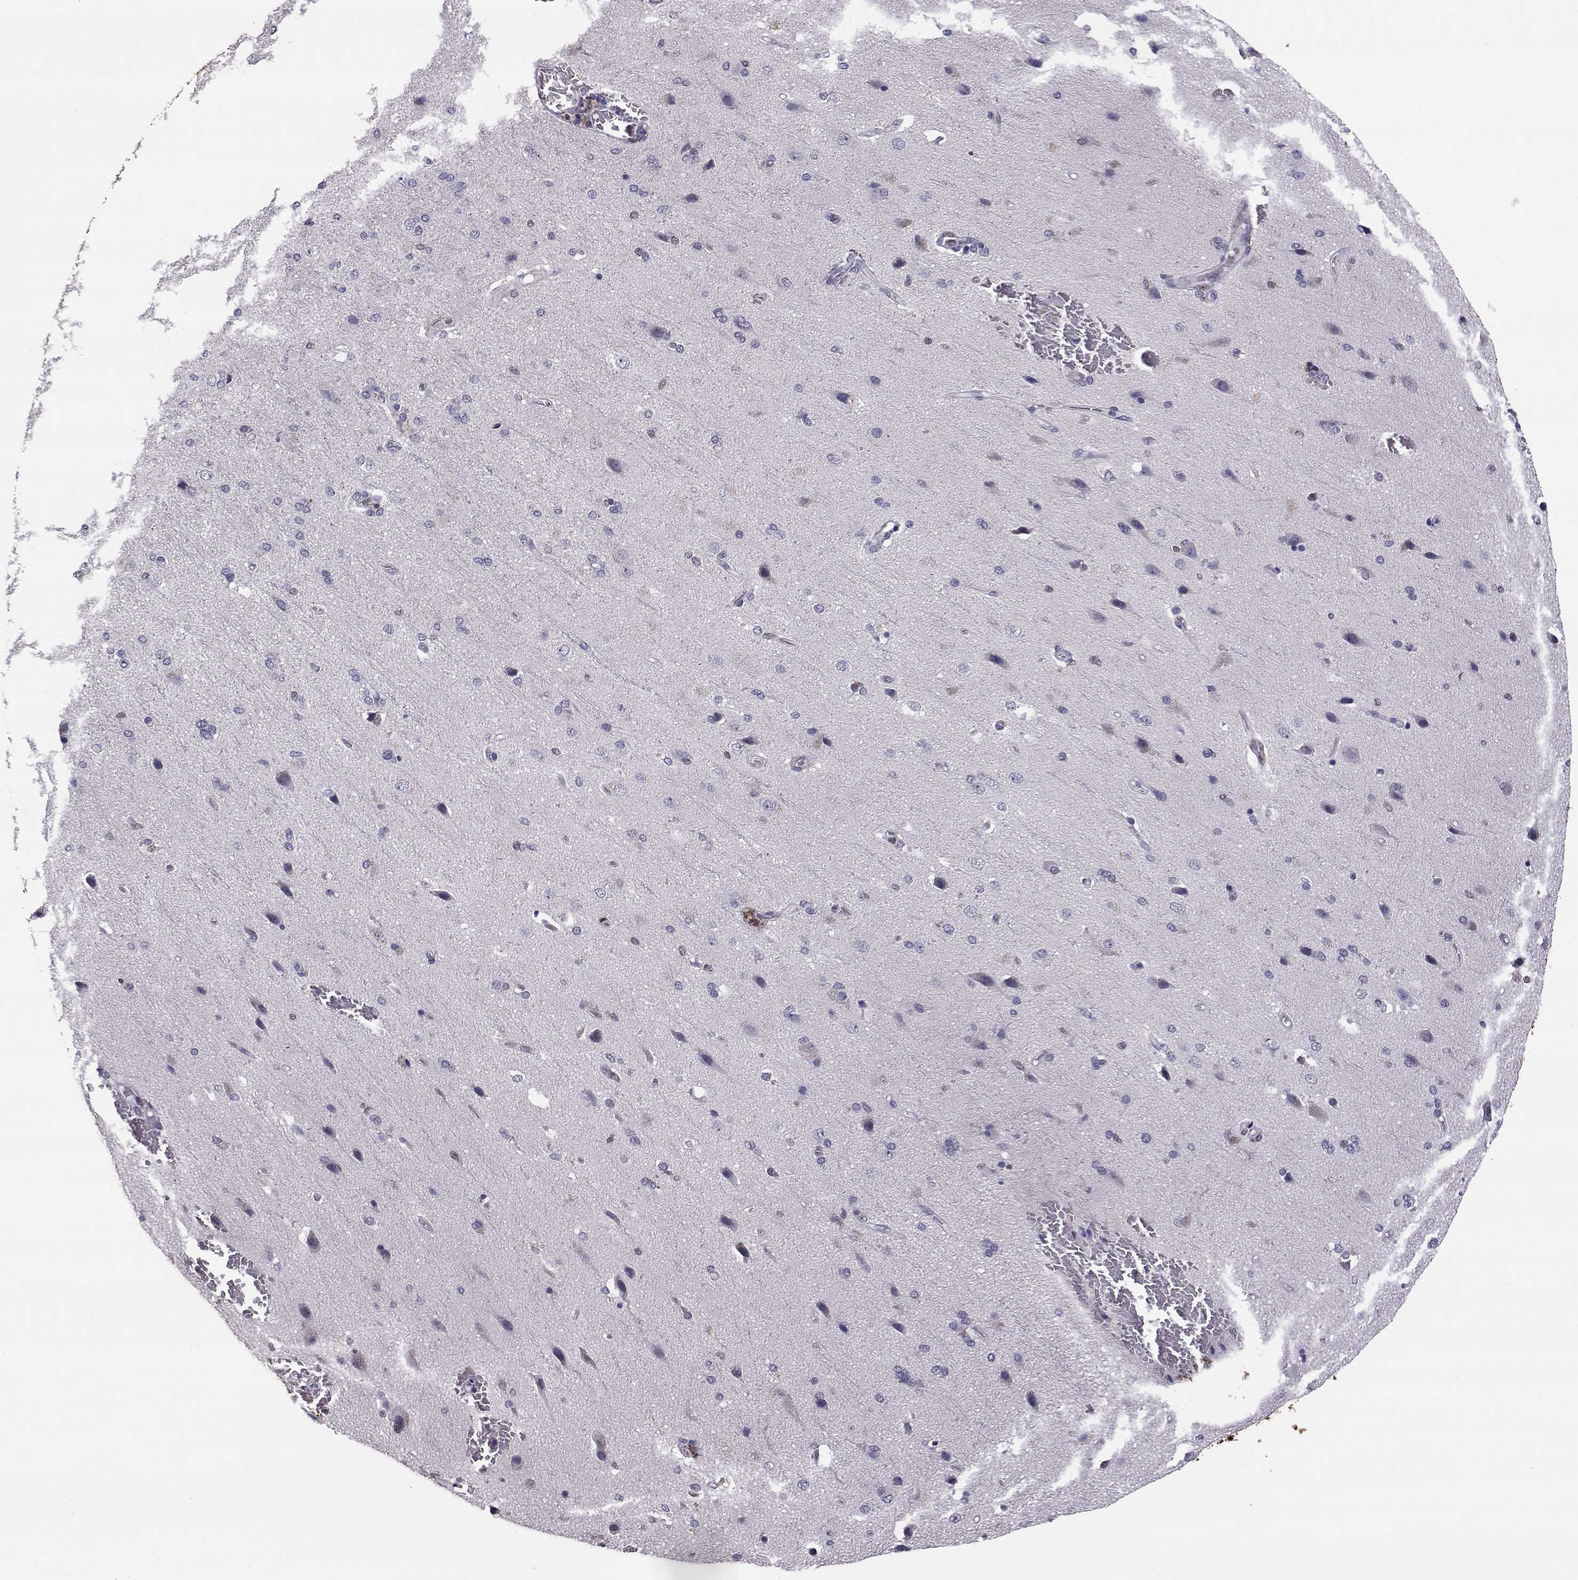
{"staining": {"intensity": "negative", "quantity": "none", "location": "none"}, "tissue": "cerebral cortex", "cell_type": "Endothelial cells", "image_type": "normal", "snomed": [{"axis": "morphology", "description": "Normal tissue, NOS"}, {"axis": "morphology", "description": "Glioma, malignant, High grade"}, {"axis": "topography", "description": "Cerebral cortex"}], "caption": "This histopathology image is of normal cerebral cortex stained with immunohistochemistry (IHC) to label a protein in brown with the nuclei are counter-stained blue. There is no staining in endothelial cells.", "gene": "AKR1B1", "patient": {"sex": "male", "age": 77}}